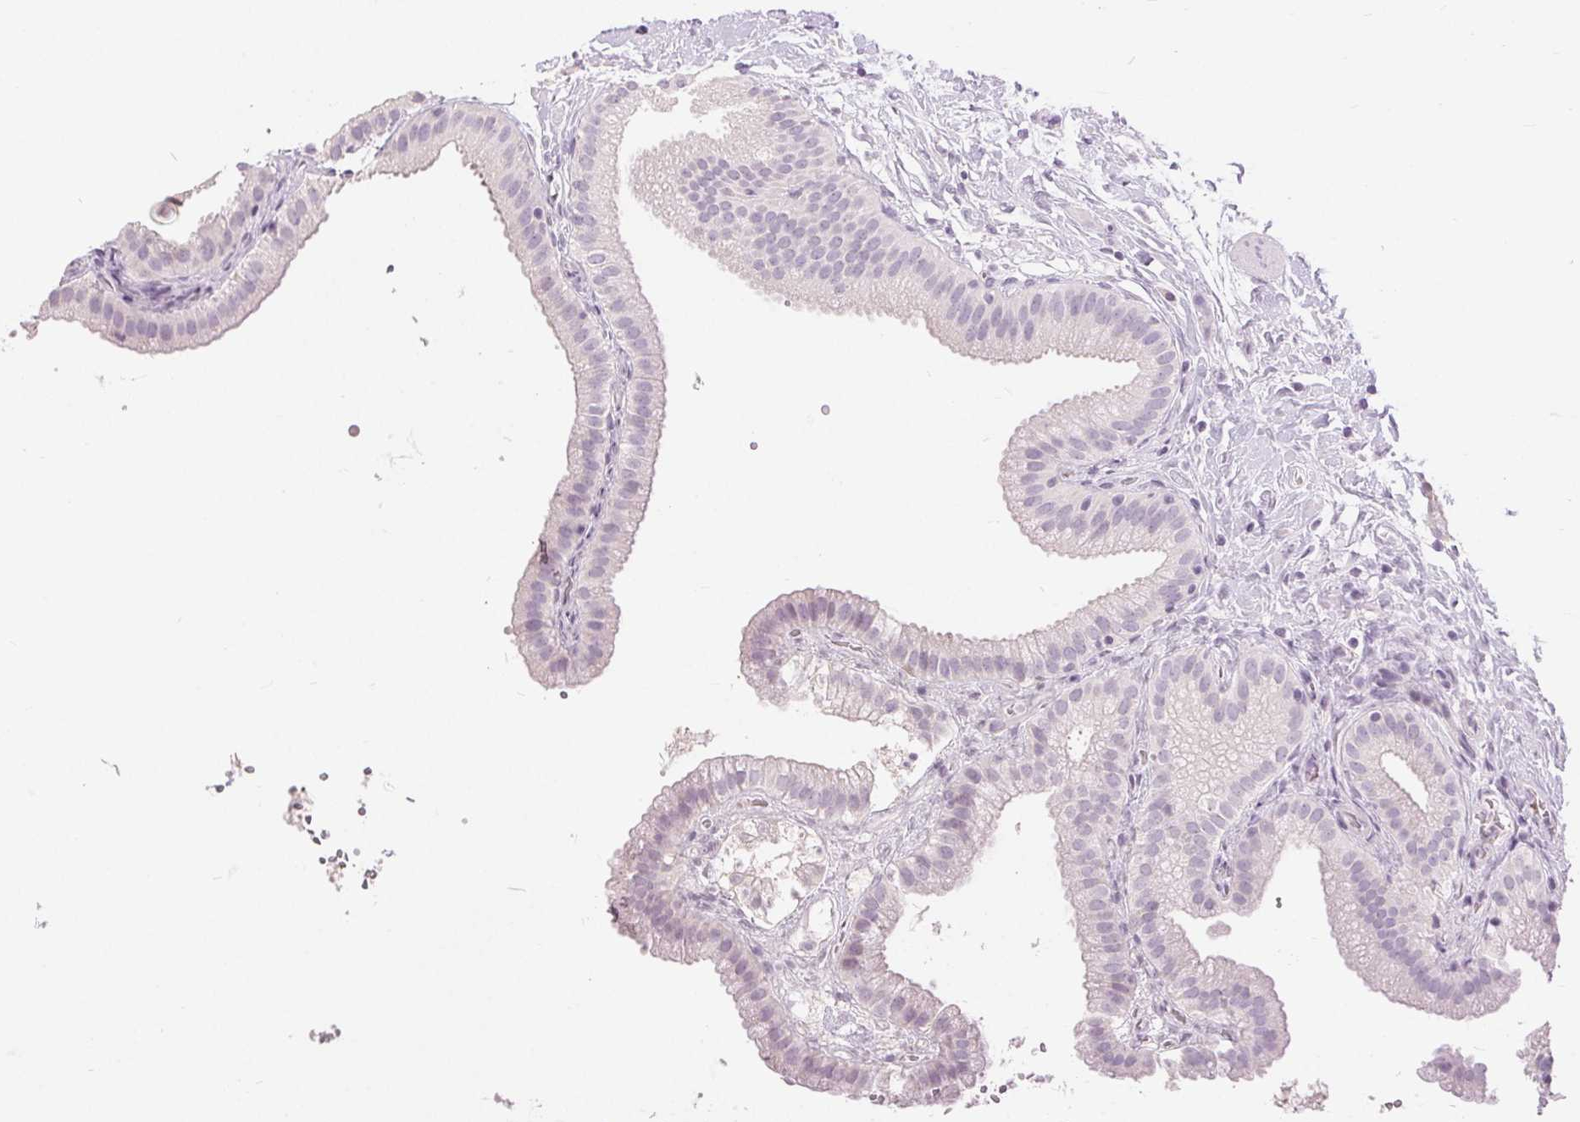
{"staining": {"intensity": "negative", "quantity": "none", "location": "none"}, "tissue": "gallbladder", "cell_type": "Glandular cells", "image_type": "normal", "snomed": [{"axis": "morphology", "description": "Normal tissue, NOS"}, {"axis": "topography", "description": "Gallbladder"}], "caption": "This photomicrograph is of unremarkable gallbladder stained with immunohistochemistry (IHC) to label a protein in brown with the nuclei are counter-stained blue. There is no positivity in glandular cells. (DAB immunohistochemistry (IHC) visualized using brightfield microscopy, high magnification).", "gene": "DSG3", "patient": {"sex": "female", "age": 63}}